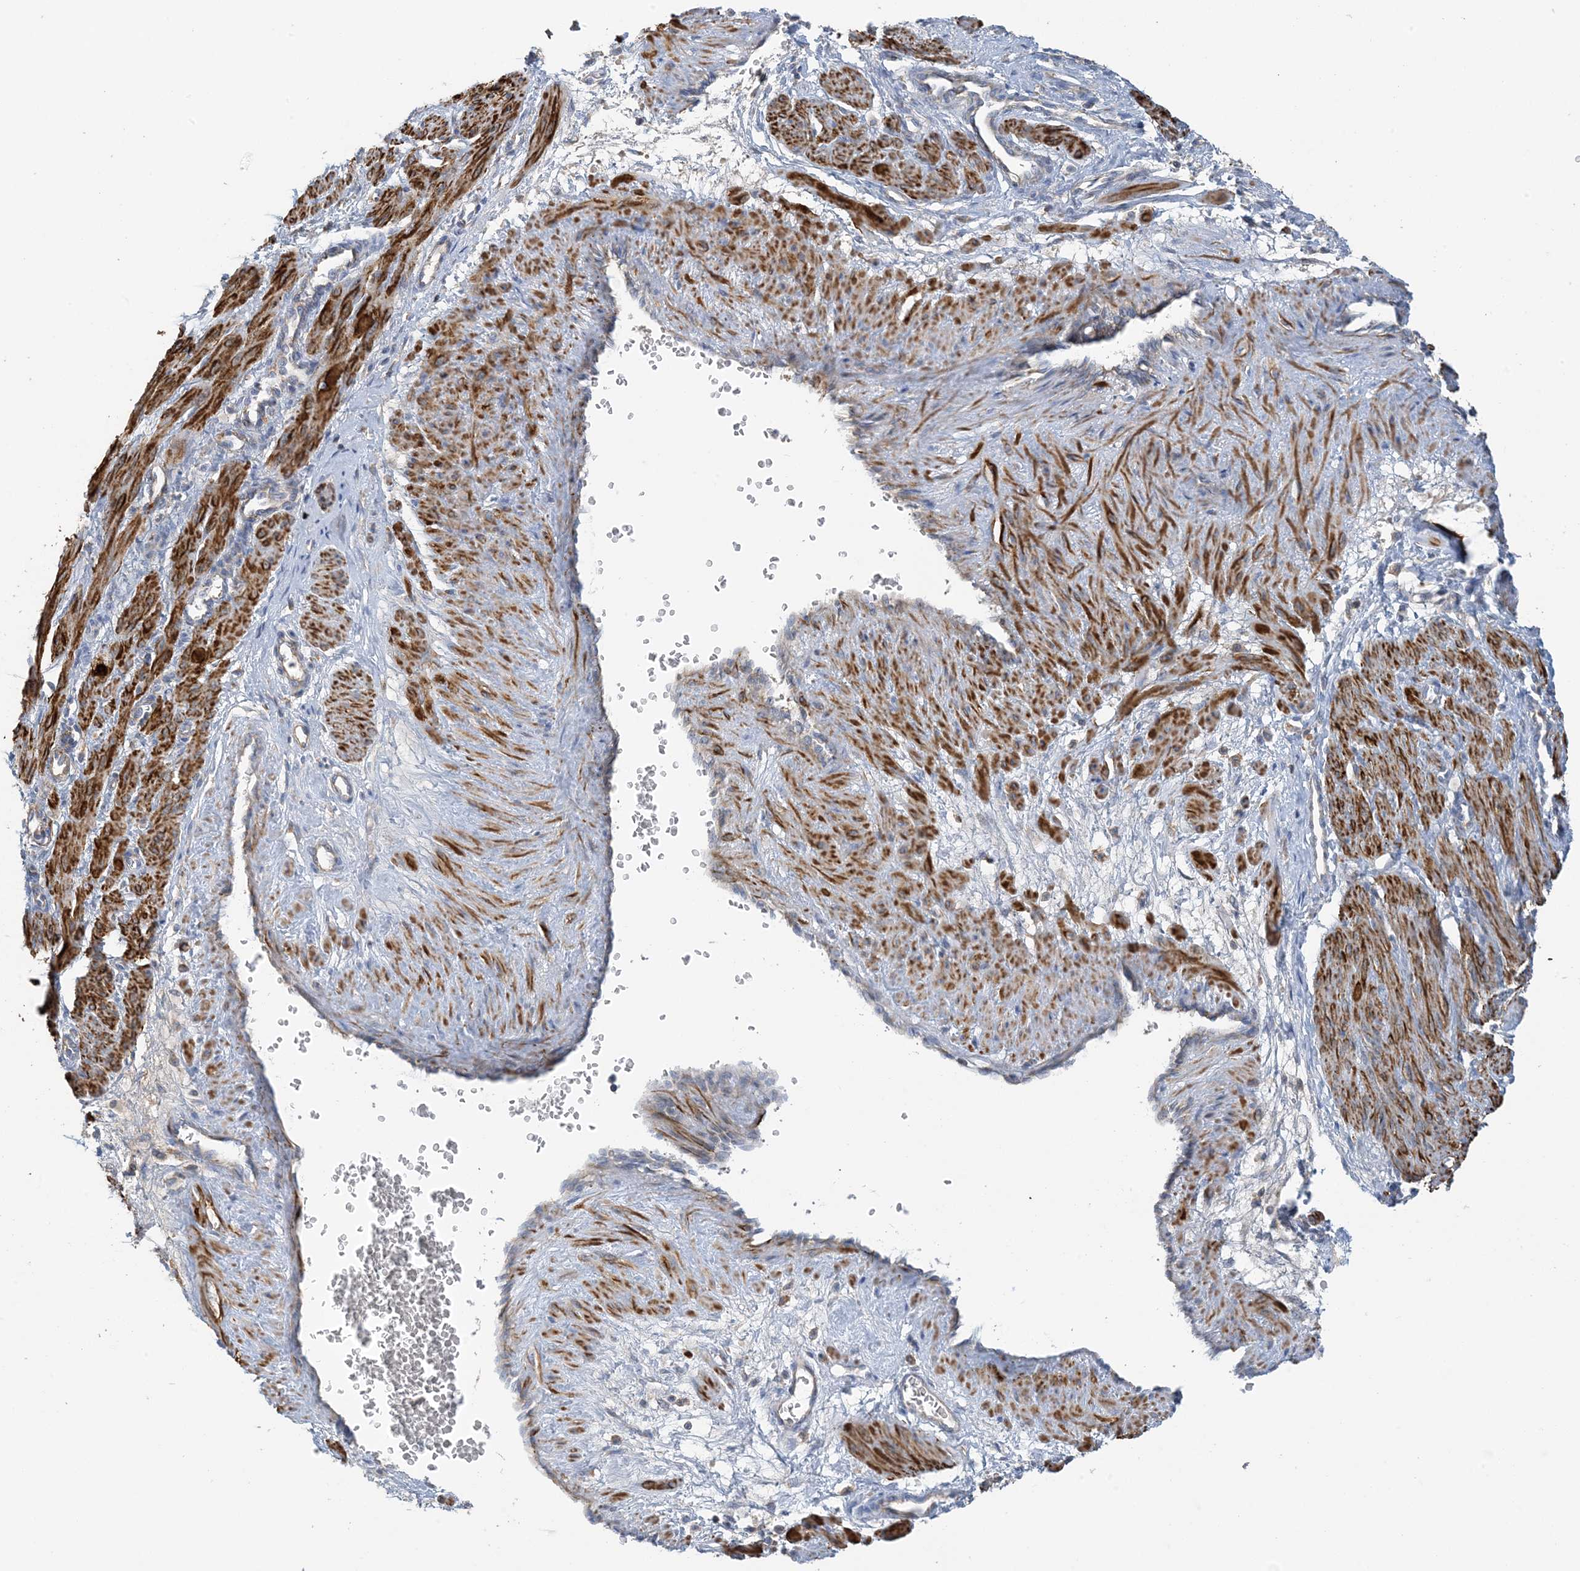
{"staining": {"intensity": "strong", "quantity": ">75%", "location": "cytoplasmic/membranous"}, "tissue": "smooth muscle", "cell_type": "Smooth muscle cells", "image_type": "normal", "snomed": [{"axis": "morphology", "description": "Normal tissue, NOS"}, {"axis": "topography", "description": "Endometrium"}], "caption": "The micrograph exhibits staining of unremarkable smooth muscle, revealing strong cytoplasmic/membranous protein expression (brown color) within smooth muscle cells.", "gene": "CALHM5", "patient": {"sex": "female", "age": 33}}